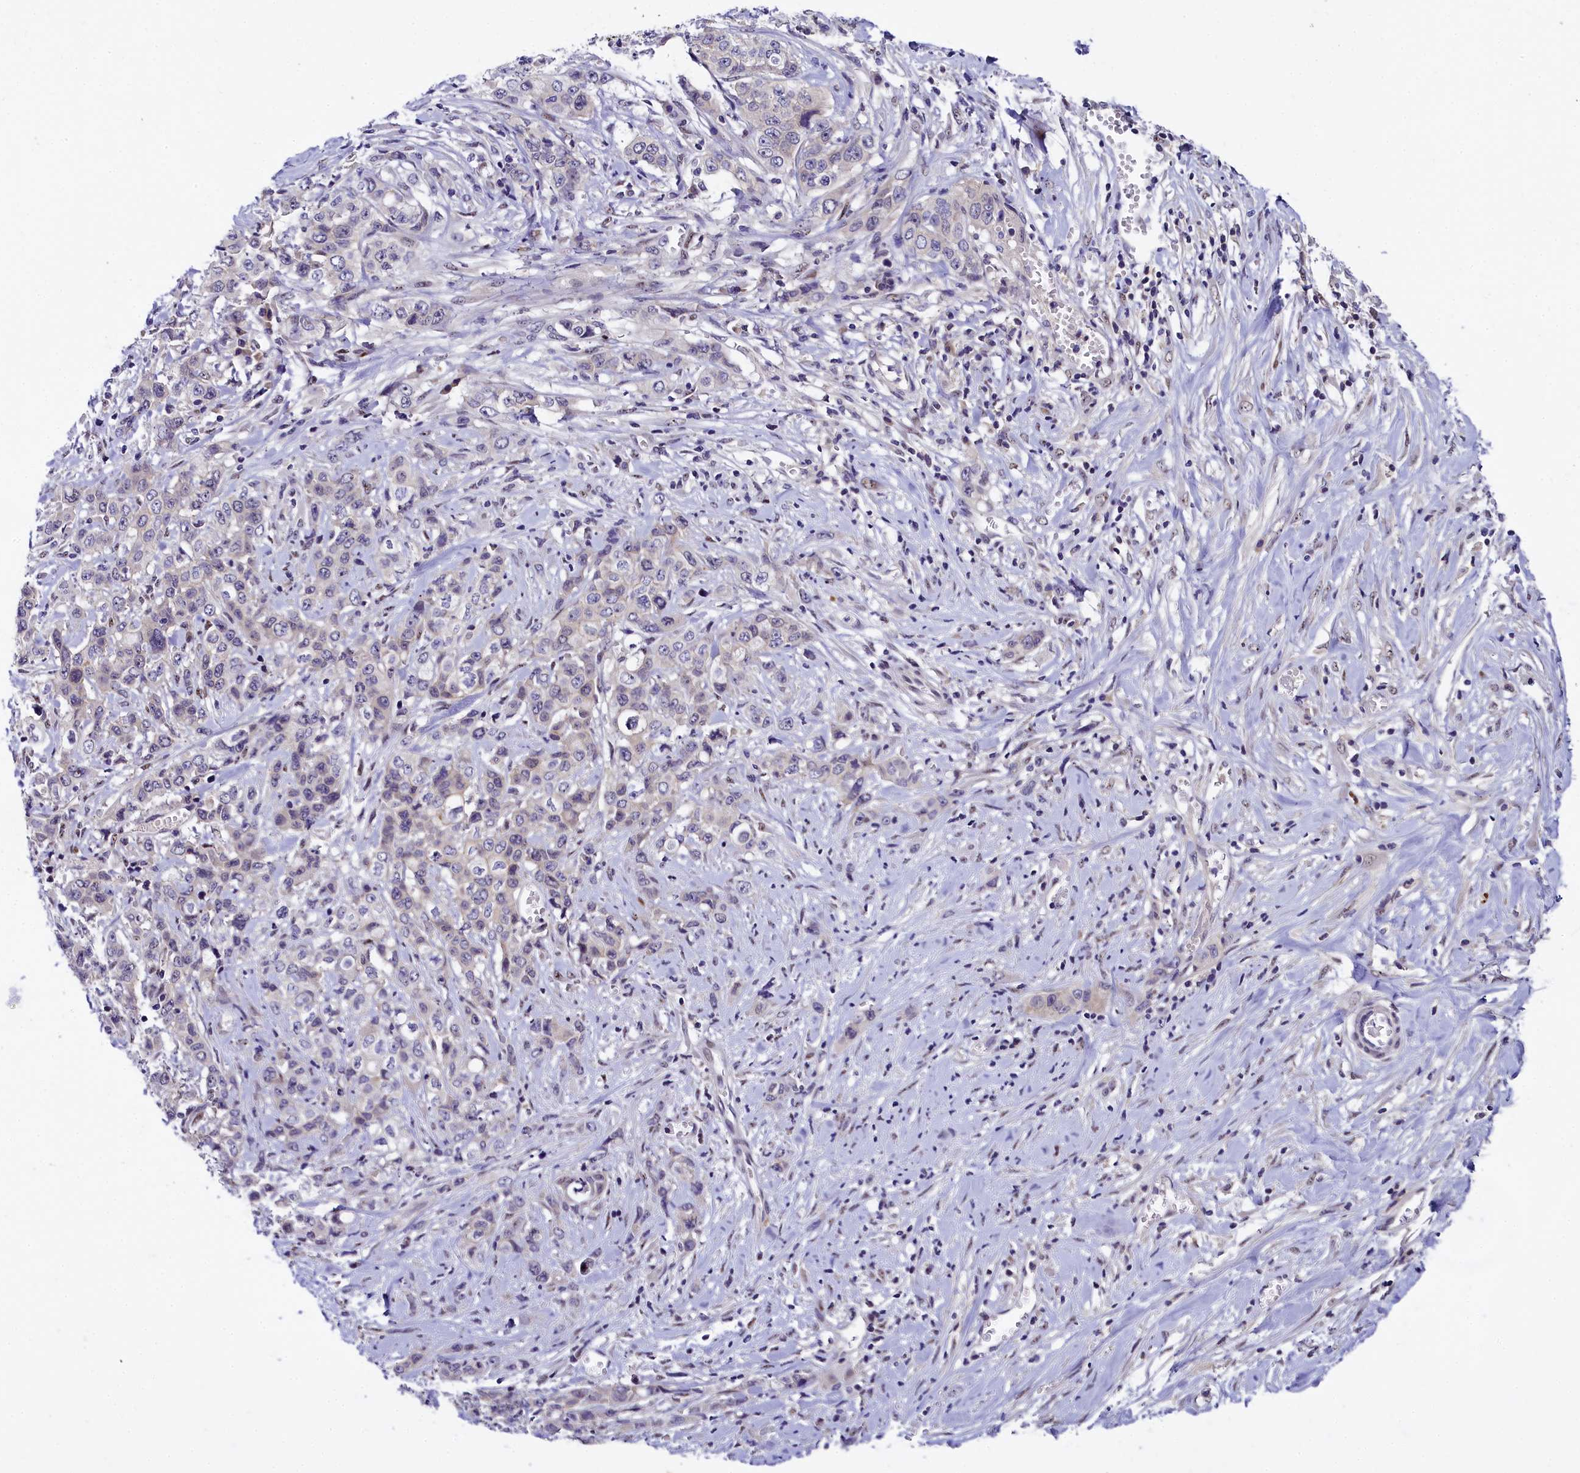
{"staining": {"intensity": "negative", "quantity": "none", "location": "none"}, "tissue": "stomach cancer", "cell_type": "Tumor cells", "image_type": "cancer", "snomed": [{"axis": "morphology", "description": "Adenocarcinoma, NOS"}, {"axis": "topography", "description": "Stomach, upper"}], "caption": "Image shows no protein expression in tumor cells of stomach cancer tissue.", "gene": "ENKD1", "patient": {"sex": "male", "age": 62}}